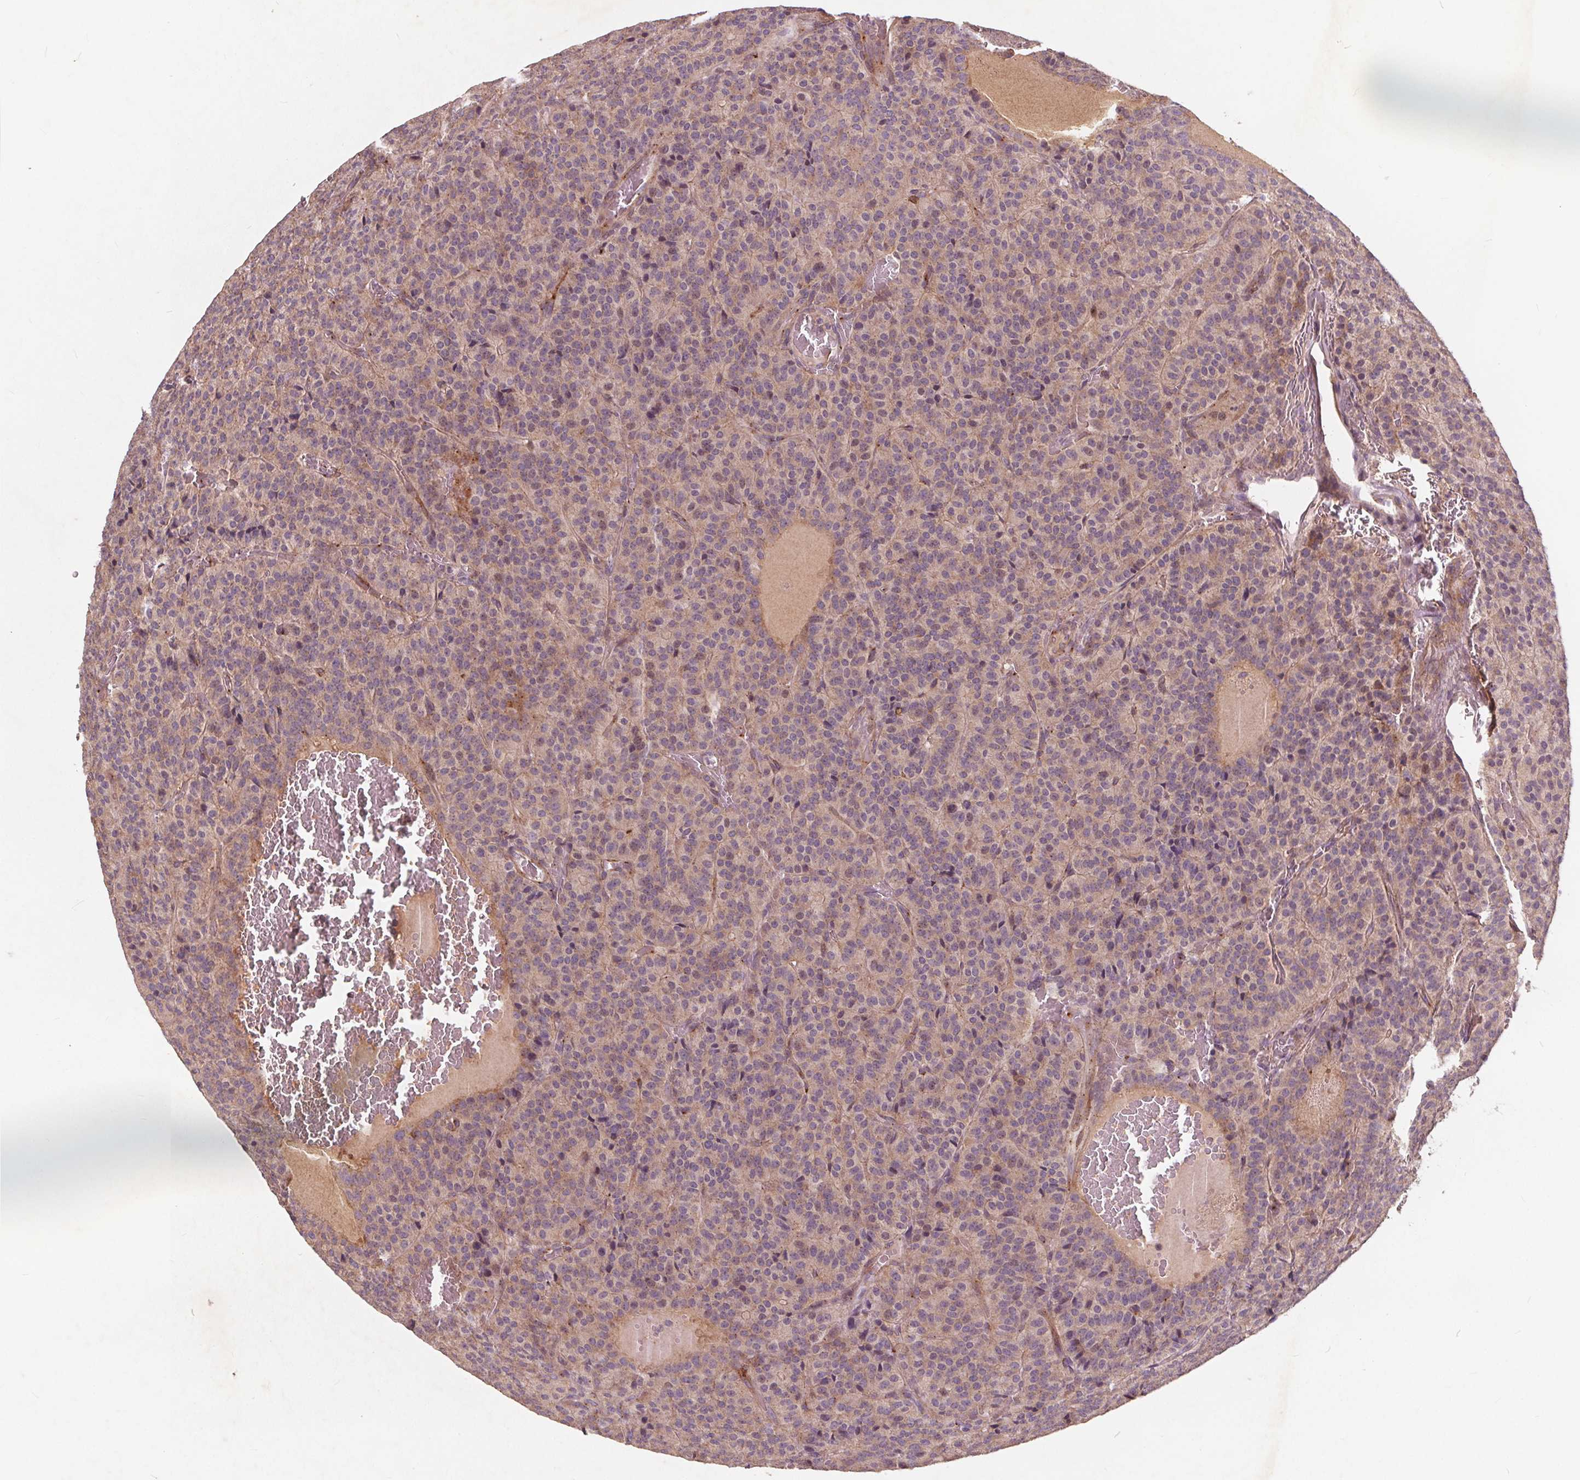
{"staining": {"intensity": "weak", "quantity": "<25%", "location": "cytoplasmic/membranous"}, "tissue": "carcinoid", "cell_type": "Tumor cells", "image_type": "cancer", "snomed": [{"axis": "morphology", "description": "Carcinoid, malignant, NOS"}, {"axis": "topography", "description": "Lung"}], "caption": "Tumor cells are negative for brown protein staining in carcinoid (malignant). (DAB (3,3'-diaminobenzidine) IHC visualized using brightfield microscopy, high magnification).", "gene": "CSNK1G2", "patient": {"sex": "male", "age": 70}}